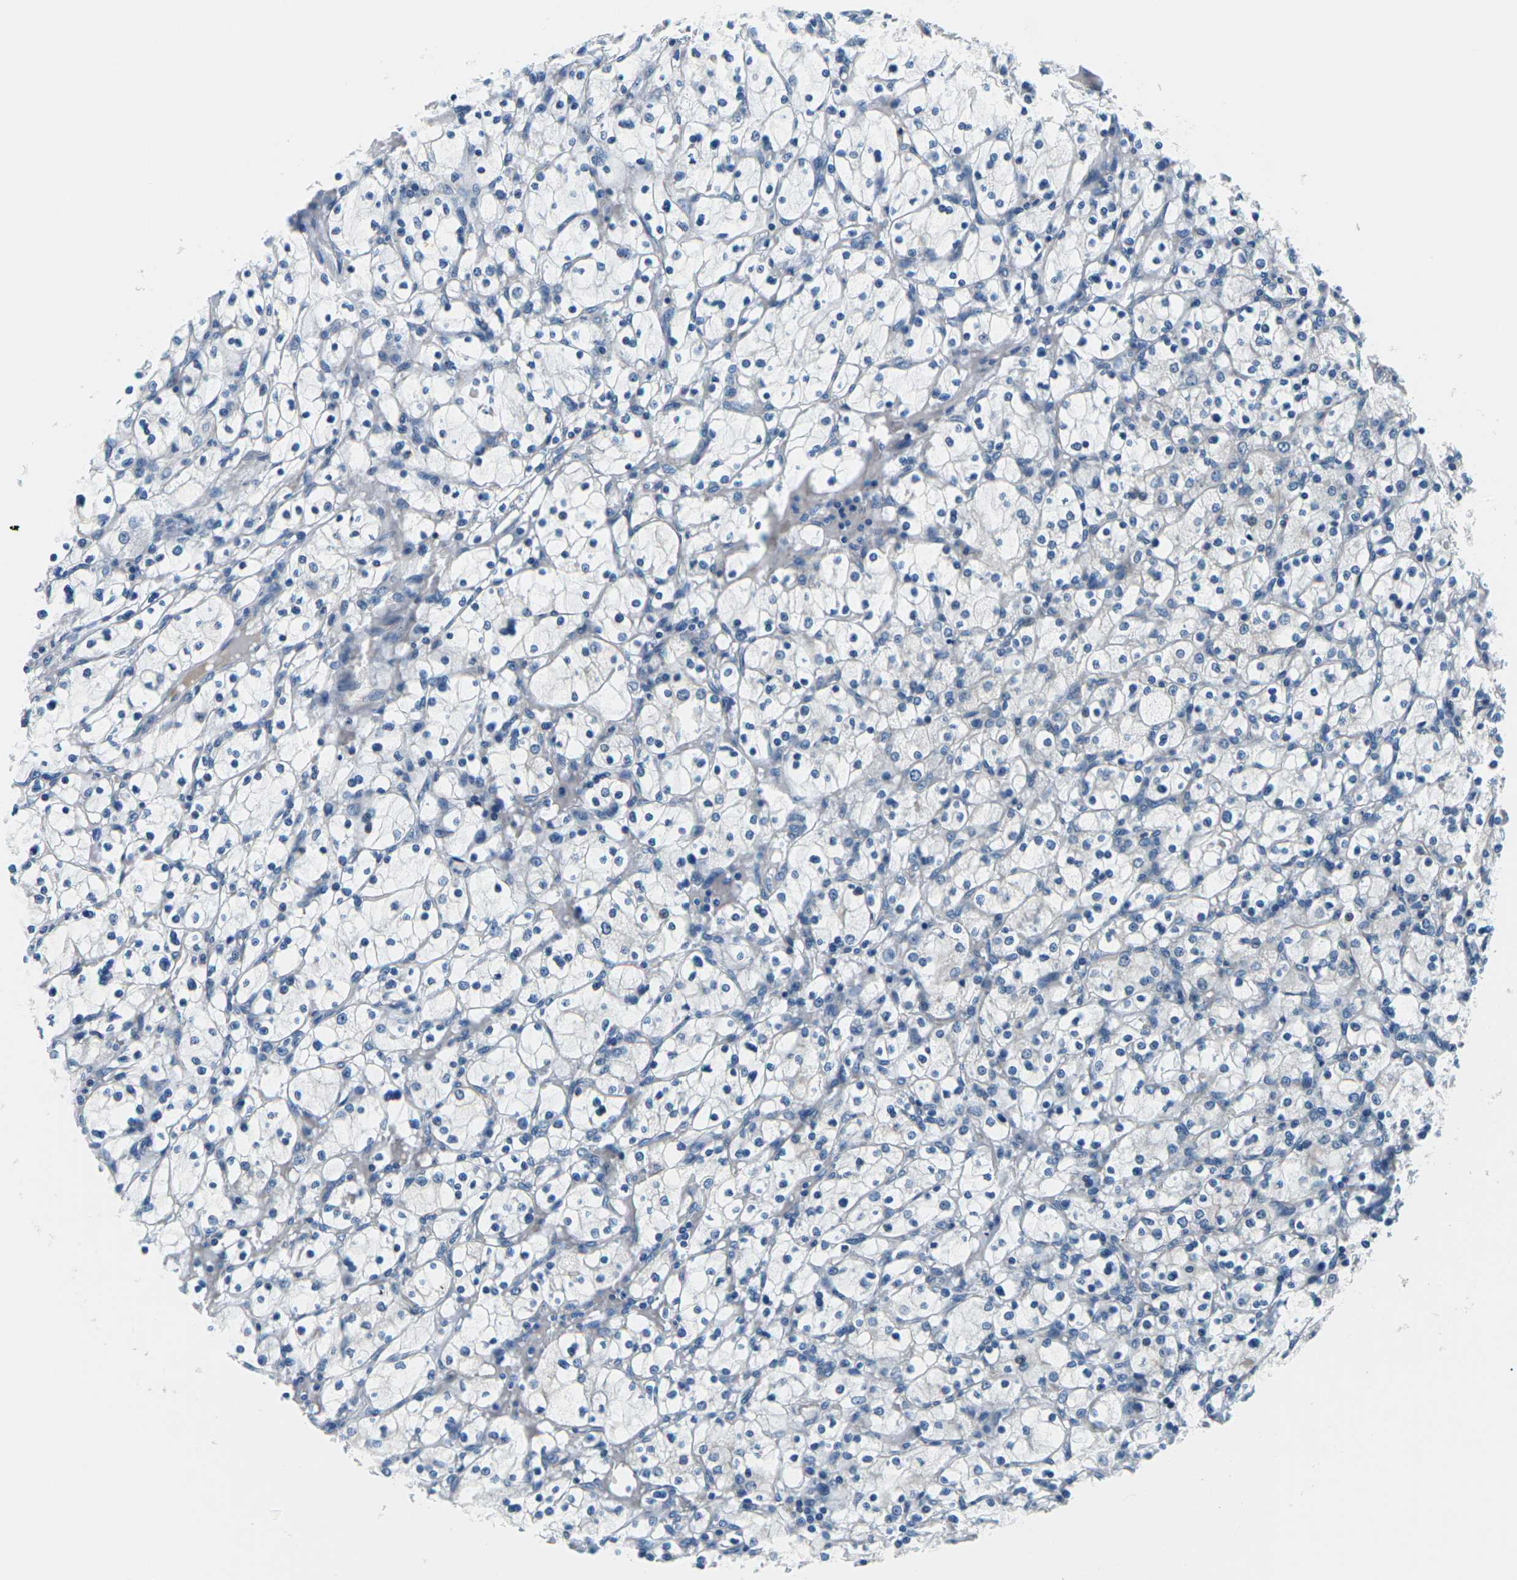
{"staining": {"intensity": "negative", "quantity": "none", "location": "none"}, "tissue": "renal cancer", "cell_type": "Tumor cells", "image_type": "cancer", "snomed": [{"axis": "morphology", "description": "Adenocarcinoma, NOS"}, {"axis": "topography", "description": "Kidney"}], "caption": "The image displays no staining of tumor cells in renal cancer. Nuclei are stained in blue.", "gene": "SLC13A3", "patient": {"sex": "female", "age": 83}}